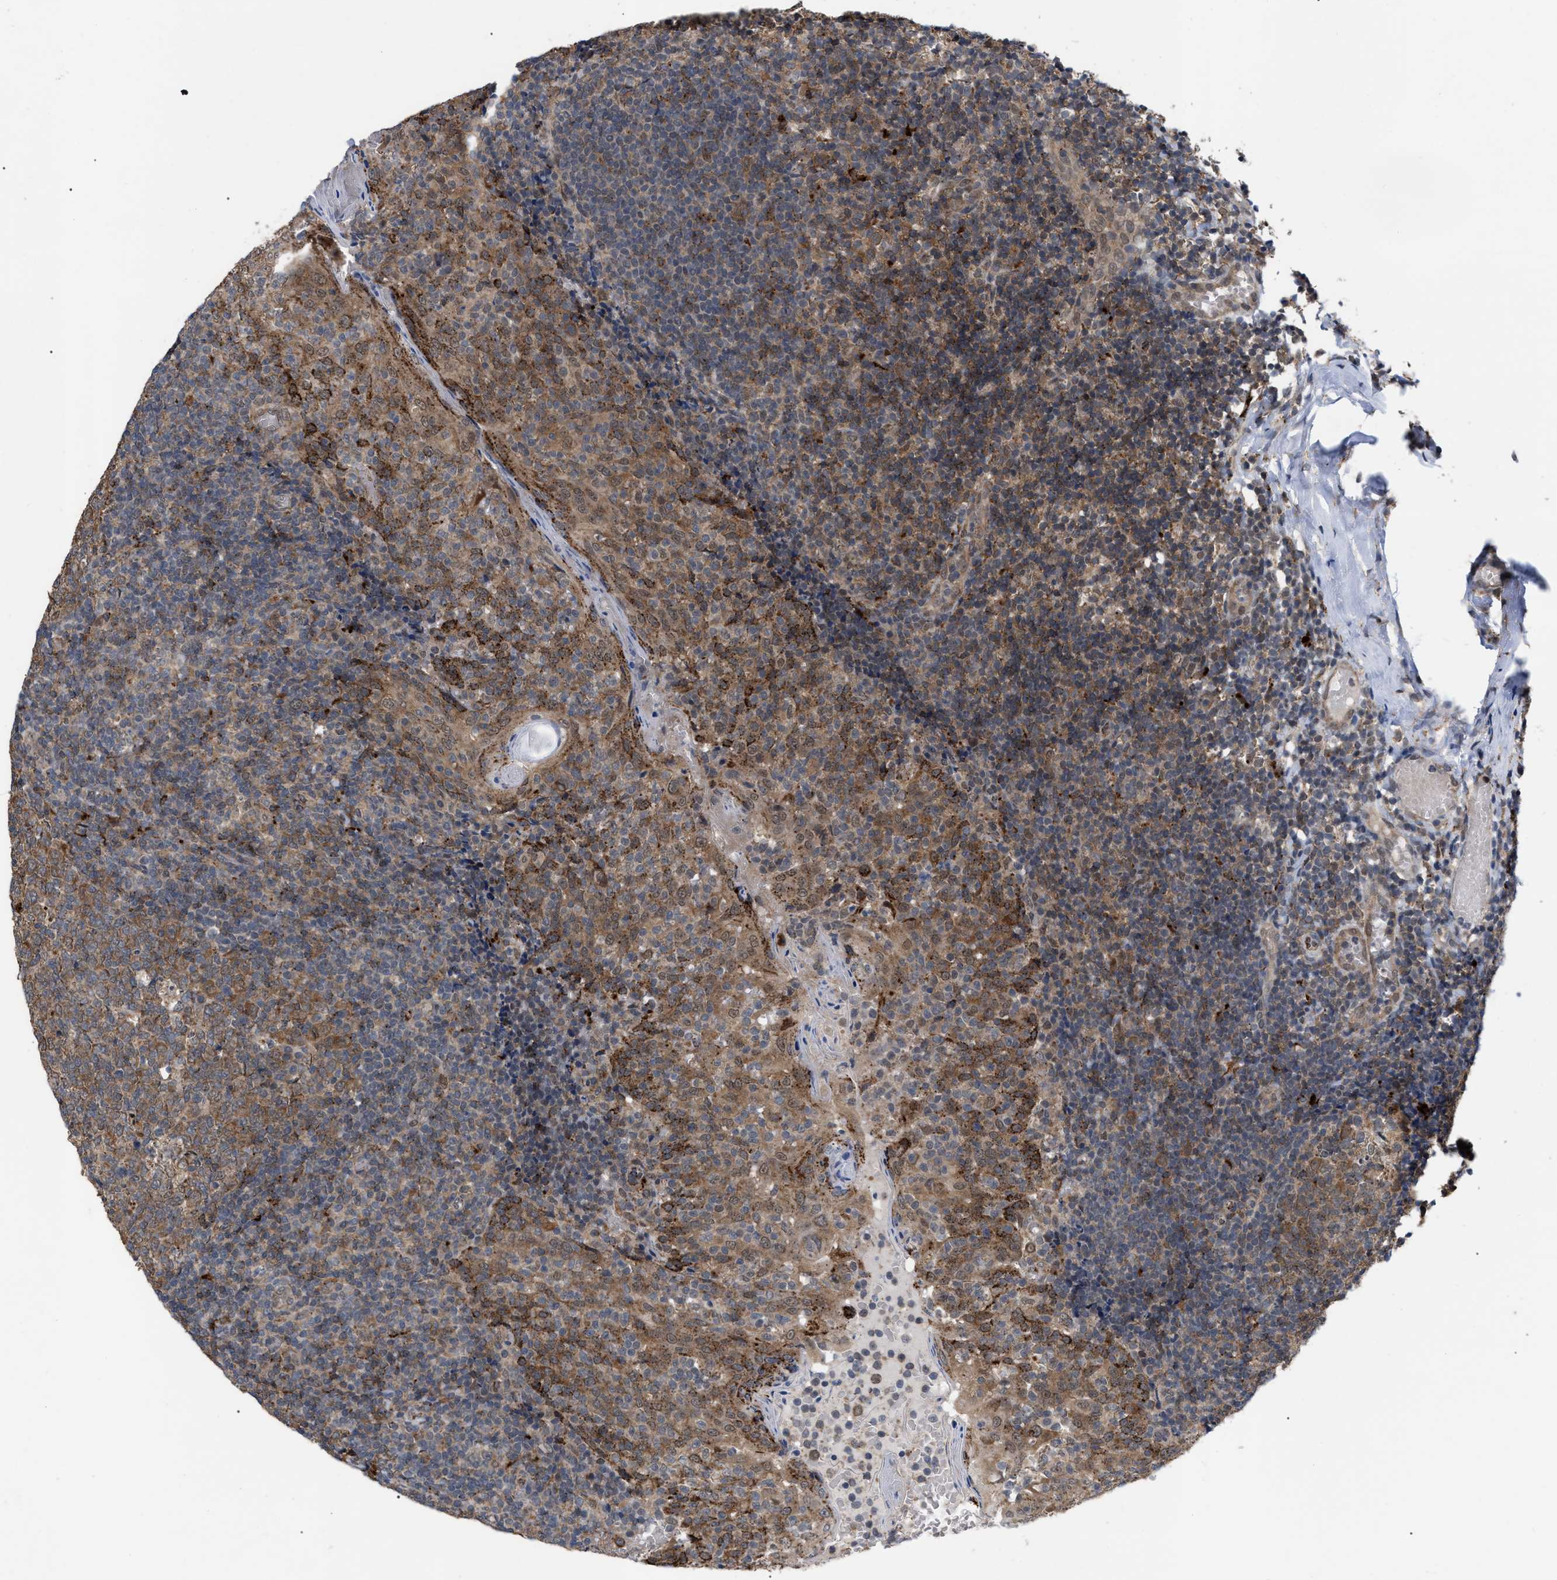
{"staining": {"intensity": "moderate", "quantity": ">75%", "location": "cytoplasmic/membranous"}, "tissue": "tonsil", "cell_type": "Germinal center cells", "image_type": "normal", "snomed": [{"axis": "morphology", "description": "Normal tissue, NOS"}, {"axis": "topography", "description": "Tonsil"}], "caption": "Normal tonsil was stained to show a protein in brown. There is medium levels of moderate cytoplasmic/membranous staining in about >75% of germinal center cells. (Brightfield microscopy of DAB IHC at high magnification).", "gene": "UPF1", "patient": {"sex": "female", "age": 19}}